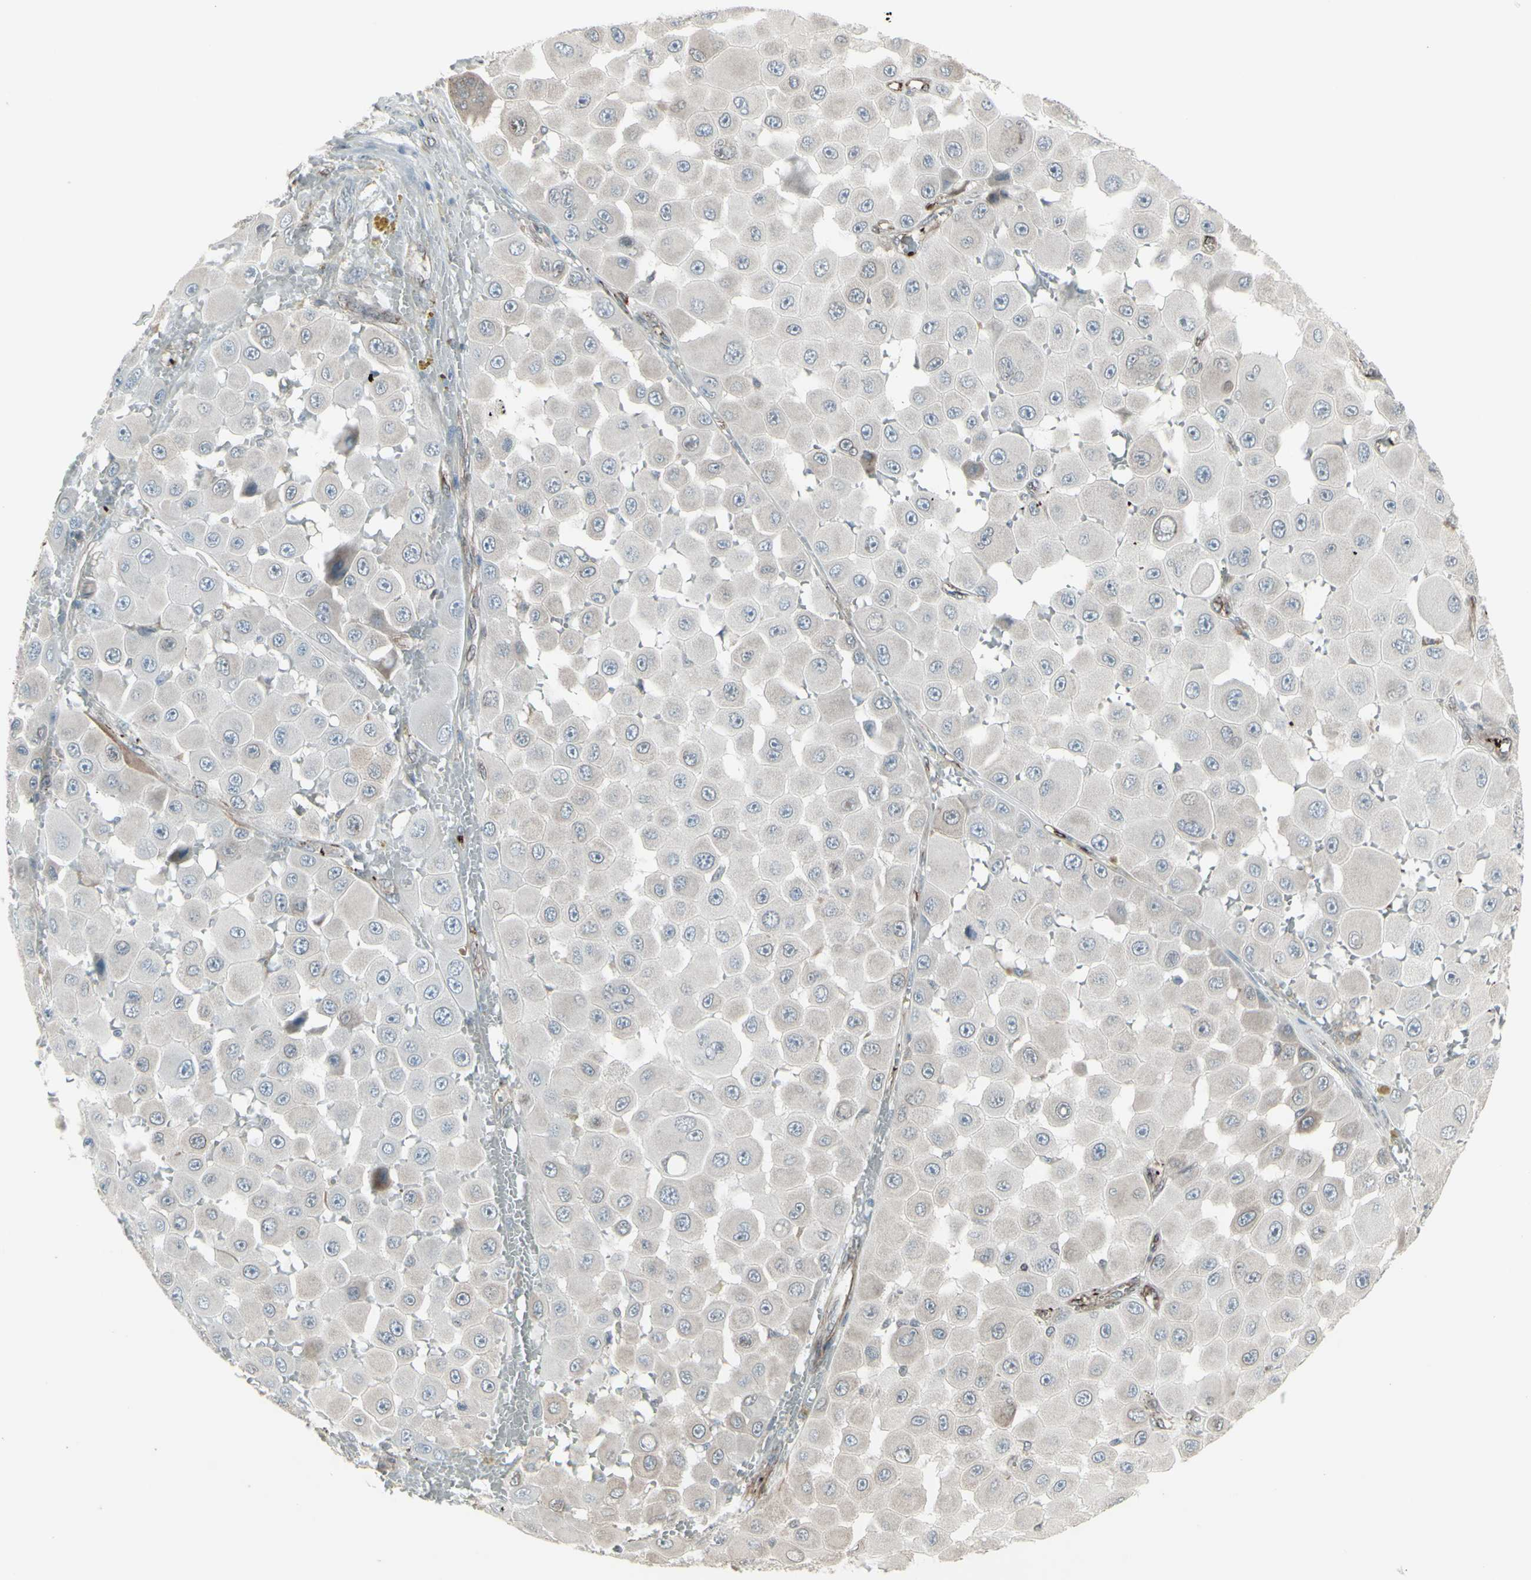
{"staining": {"intensity": "negative", "quantity": "none", "location": "none"}, "tissue": "melanoma", "cell_type": "Tumor cells", "image_type": "cancer", "snomed": [{"axis": "morphology", "description": "Malignant melanoma, NOS"}, {"axis": "topography", "description": "Skin"}], "caption": "Immunohistochemical staining of human melanoma shows no significant staining in tumor cells.", "gene": "DTX3L", "patient": {"sex": "female", "age": 81}}